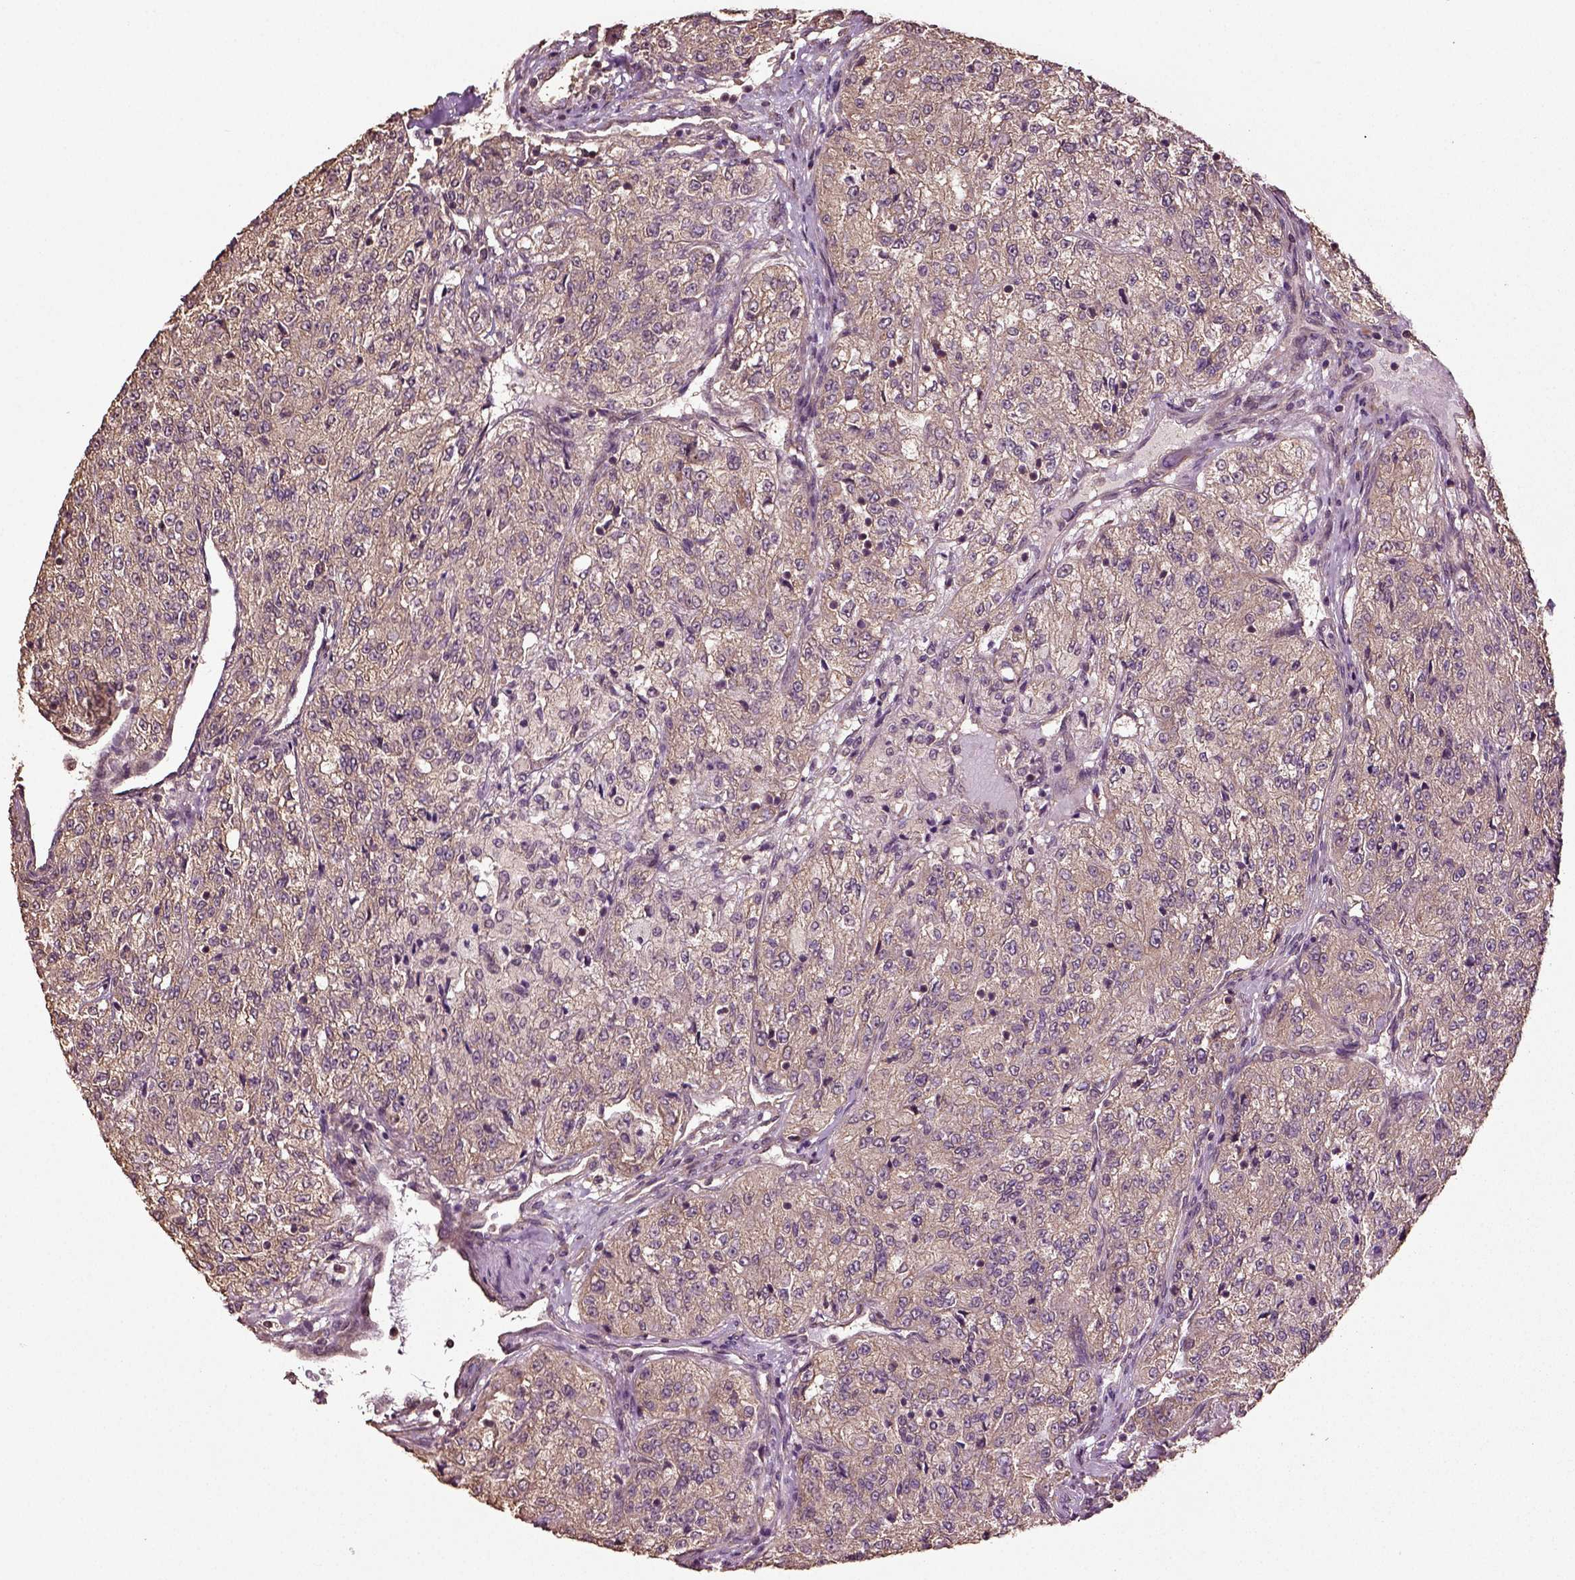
{"staining": {"intensity": "weak", "quantity": "25%-75%", "location": "cytoplasmic/membranous"}, "tissue": "renal cancer", "cell_type": "Tumor cells", "image_type": "cancer", "snomed": [{"axis": "morphology", "description": "Adenocarcinoma, NOS"}, {"axis": "topography", "description": "Kidney"}], "caption": "The micrograph displays immunohistochemical staining of renal adenocarcinoma. There is weak cytoplasmic/membranous expression is seen in about 25%-75% of tumor cells. The staining was performed using DAB (3,3'-diaminobenzidine), with brown indicating positive protein expression. Nuclei are stained blue with hematoxylin.", "gene": "ERV3-1", "patient": {"sex": "female", "age": 63}}